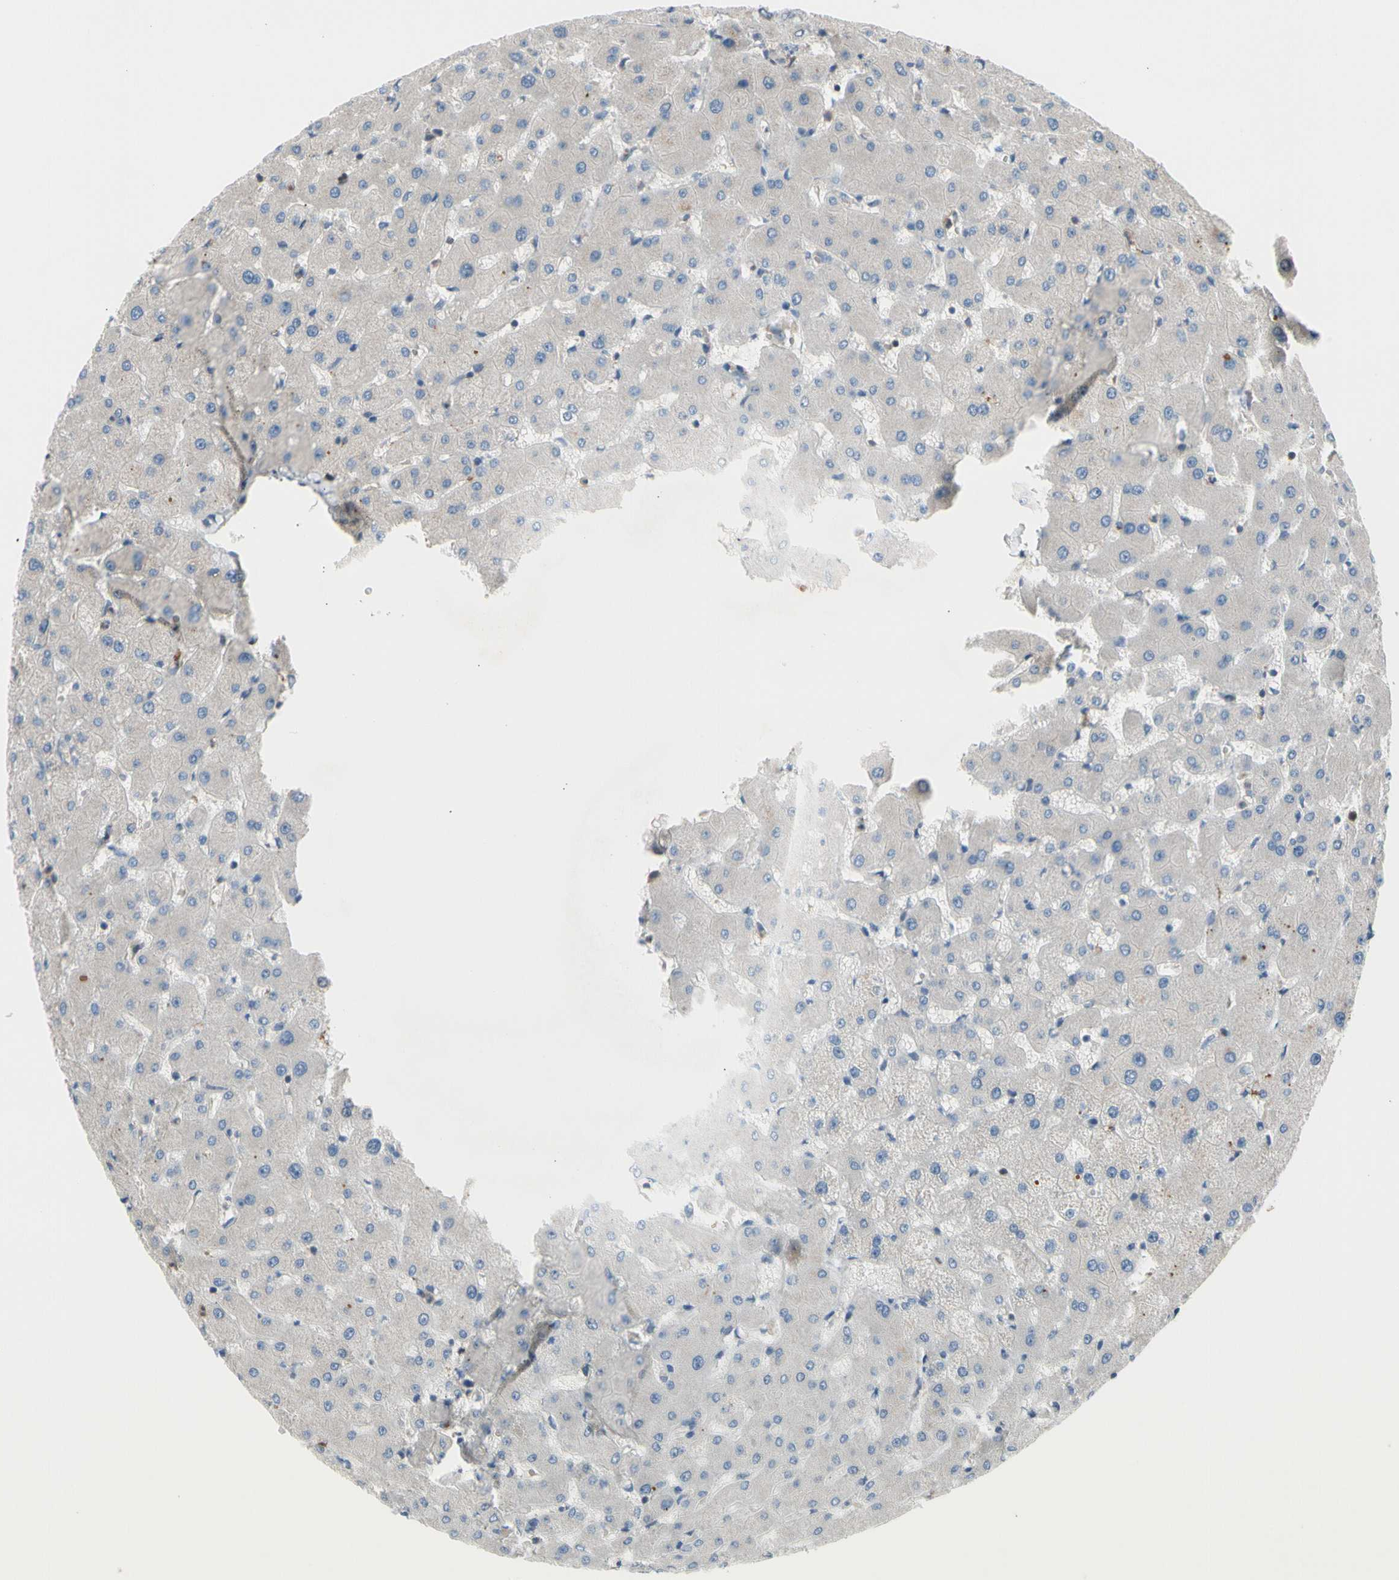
{"staining": {"intensity": "weak", "quantity": ">75%", "location": "cytoplasmic/membranous"}, "tissue": "liver", "cell_type": "Cholangiocytes", "image_type": "normal", "snomed": [{"axis": "morphology", "description": "Normal tissue, NOS"}, {"axis": "topography", "description": "Liver"}], "caption": "This image reveals immunohistochemistry (IHC) staining of normal liver, with low weak cytoplasmic/membranous positivity in approximately >75% of cholangiocytes.", "gene": "GALNT5", "patient": {"sex": "female", "age": 63}}